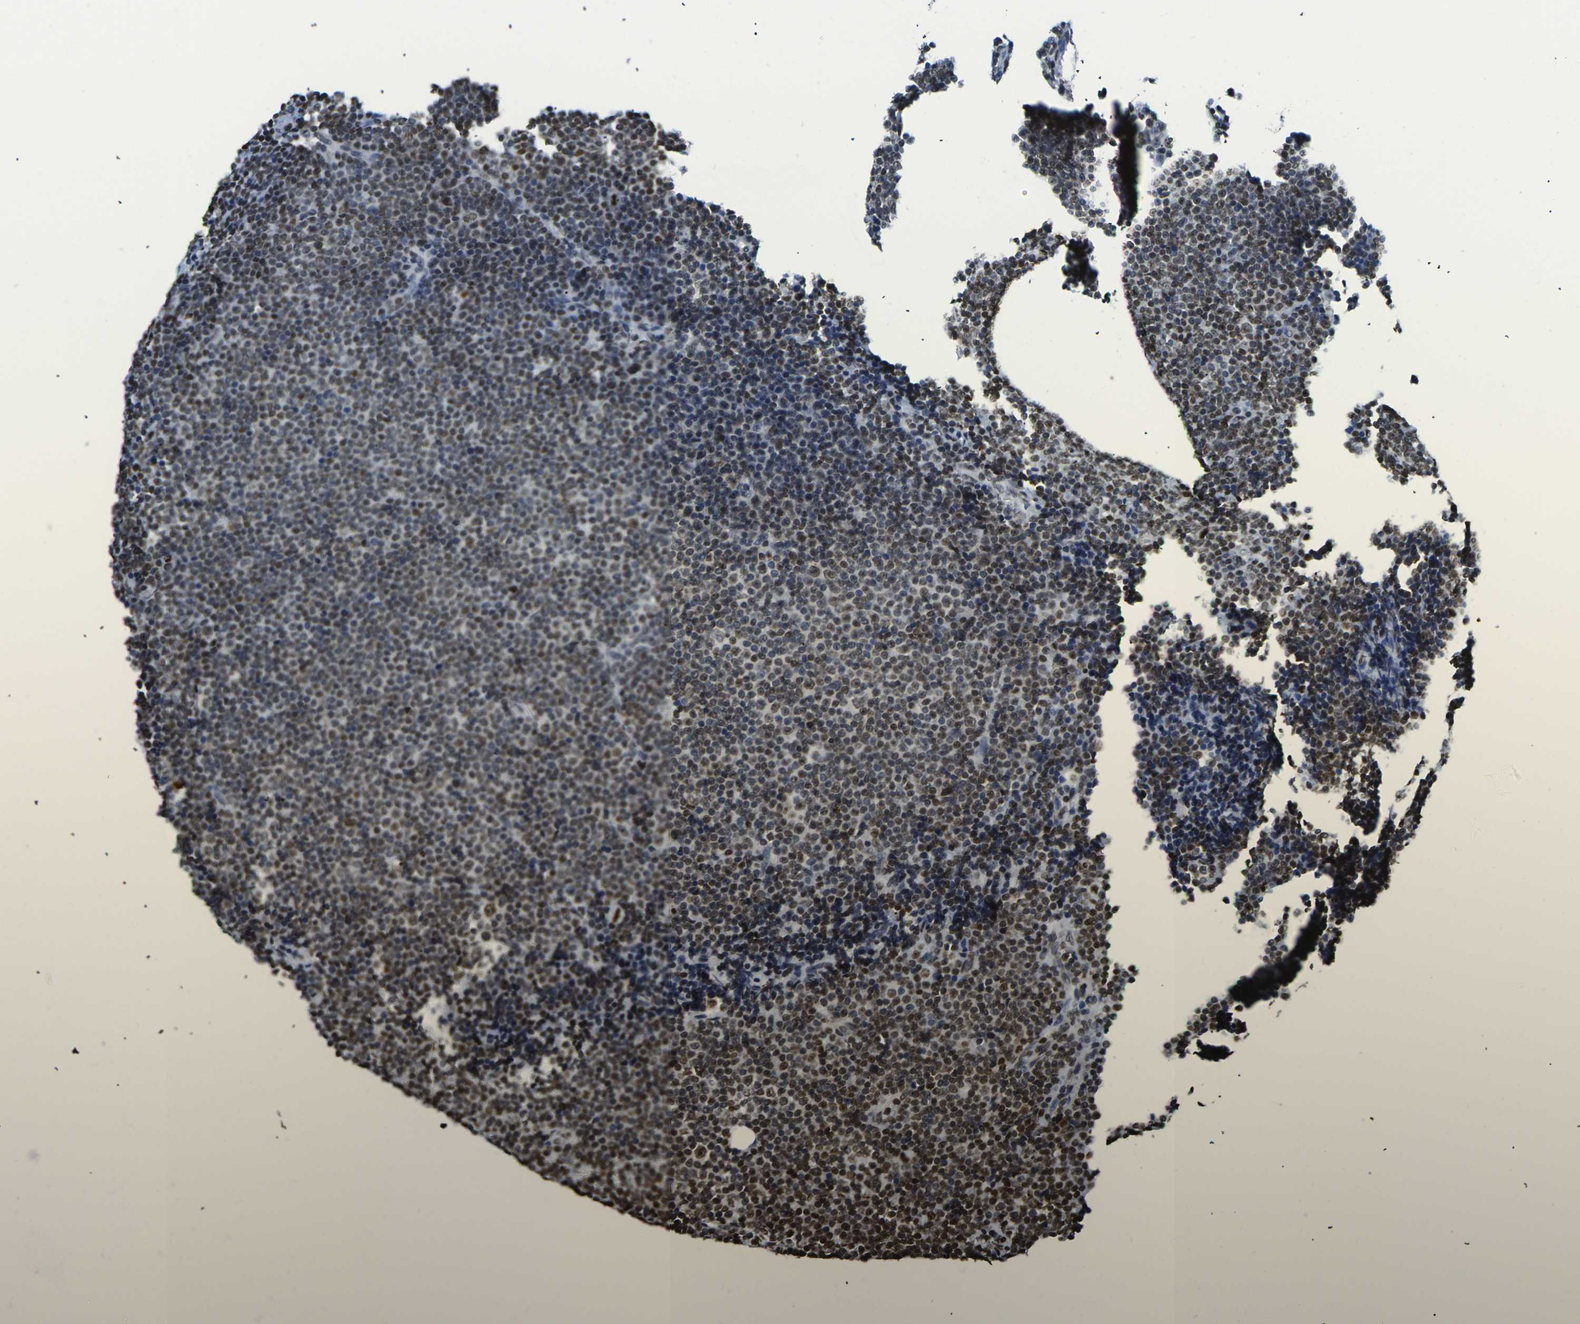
{"staining": {"intensity": "moderate", "quantity": ">75%", "location": "nuclear"}, "tissue": "lymphoma", "cell_type": "Tumor cells", "image_type": "cancer", "snomed": [{"axis": "morphology", "description": "Malignant lymphoma, non-Hodgkin's type, Low grade"}, {"axis": "topography", "description": "Lymph node"}], "caption": "This is a photomicrograph of immunohistochemistry staining of low-grade malignant lymphoma, non-Hodgkin's type, which shows moderate expression in the nuclear of tumor cells.", "gene": "H2AX", "patient": {"sex": "female", "age": 67}}